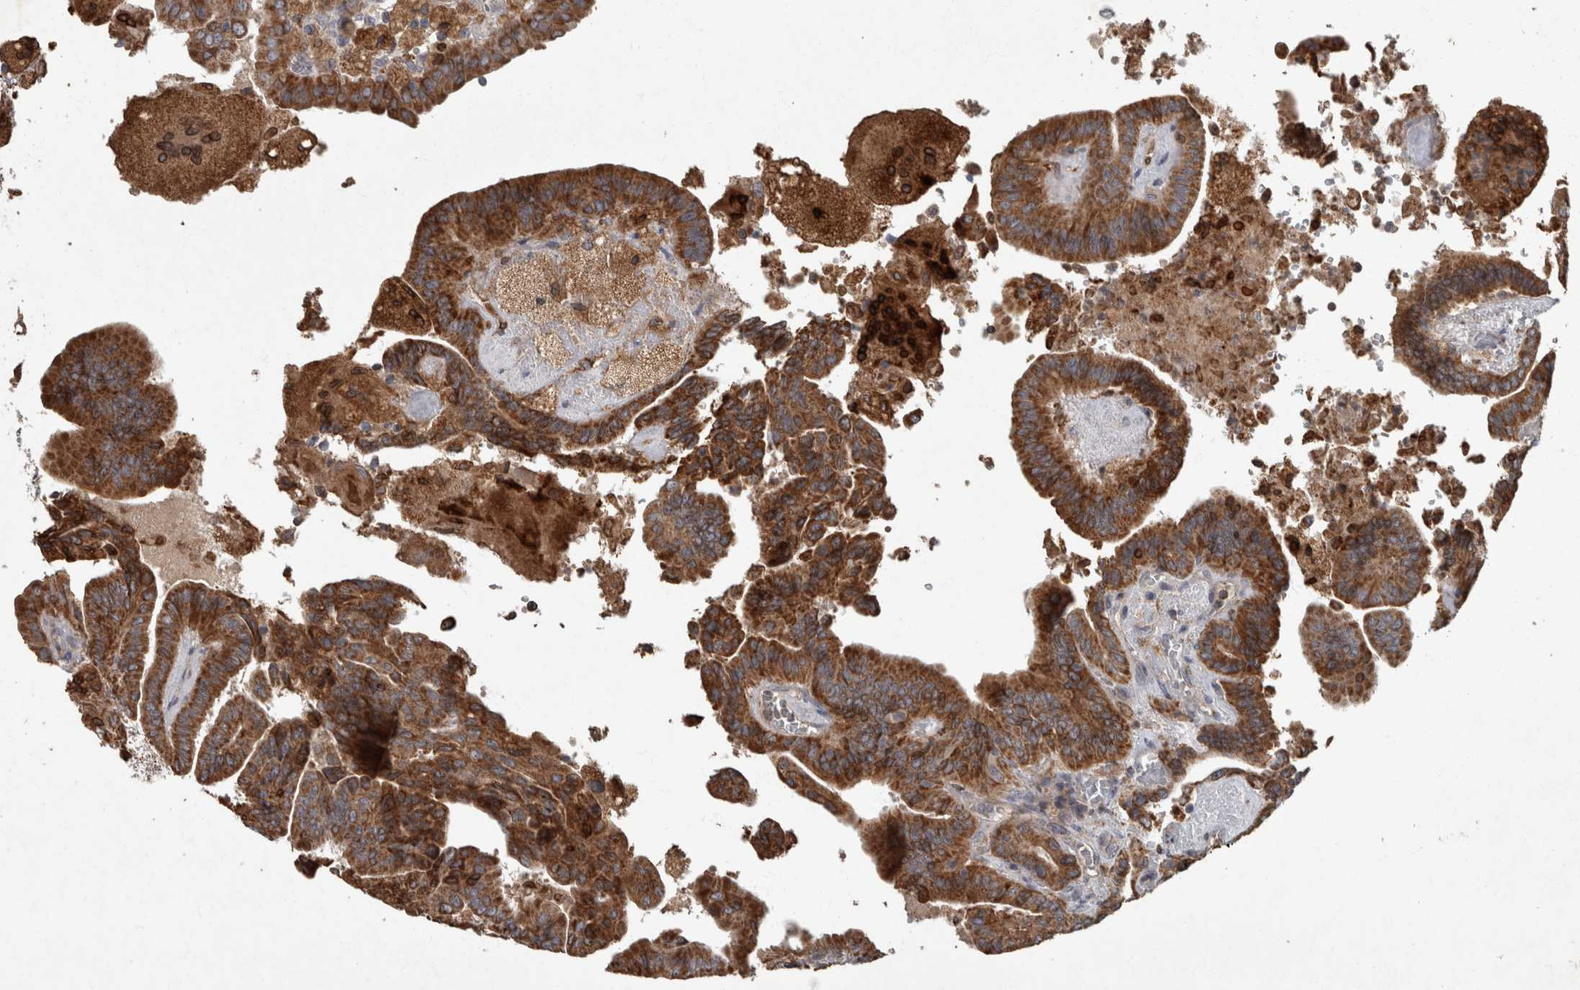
{"staining": {"intensity": "strong", "quantity": ">75%", "location": "cytoplasmic/membranous"}, "tissue": "thyroid cancer", "cell_type": "Tumor cells", "image_type": "cancer", "snomed": [{"axis": "morphology", "description": "Papillary adenocarcinoma, NOS"}, {"axis": "topography", "description": "Thyroid gland"}], "caption": "This micrograph demonstrates immunohistochemistry staining of human thyroid cancer (papillary adenocarcinoma), with high strong cytoplasmic/membranous expression in approximately >75% of tumor cells.", "gene": "PPP1R3C", "patient": {"sex": "male", "age": 33}}